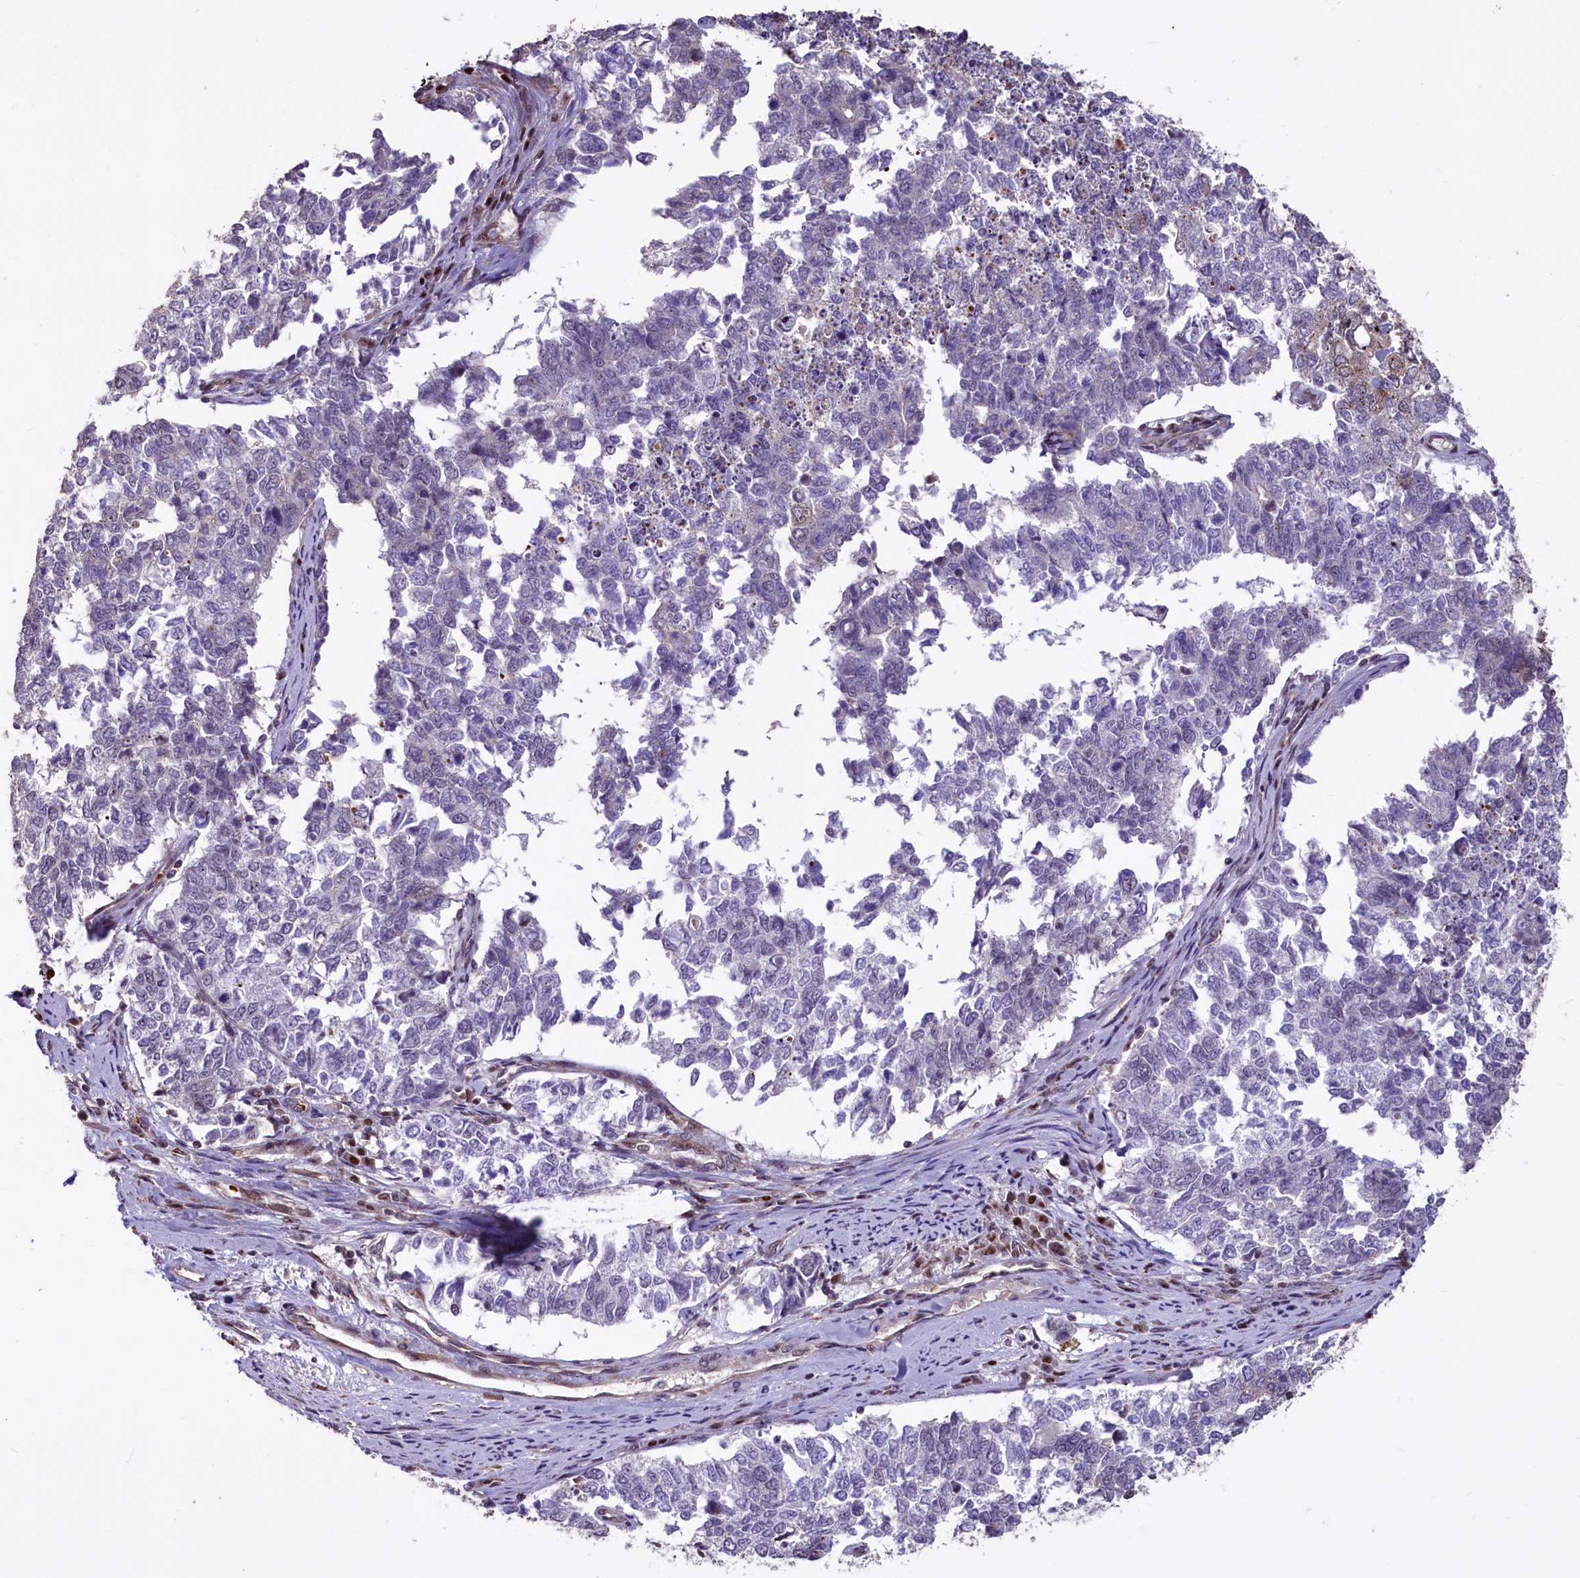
{"staining": {"intensity": "negative", "quantity": "none", "location": "none"}, "tissue": "cervical cancer", "cell_type": "Tumor cells", "image_type": "cancer", "snomed": [{"axis": "morphology", "description": "Squamous cell carcinoma, NOS"}, {"axis": "topography", "description": "Cervix"}], "caption": "There is no significant staining in tumor cells of cervical squamous cell carcinoma. The staining was performed using DAB to visualize the protein expression in brown, while the nuclei were stained in blue with hematoxylin (Magnification: 20x).", "gene": "SHFL", "patient": {"sex": "female", "age": 63}}